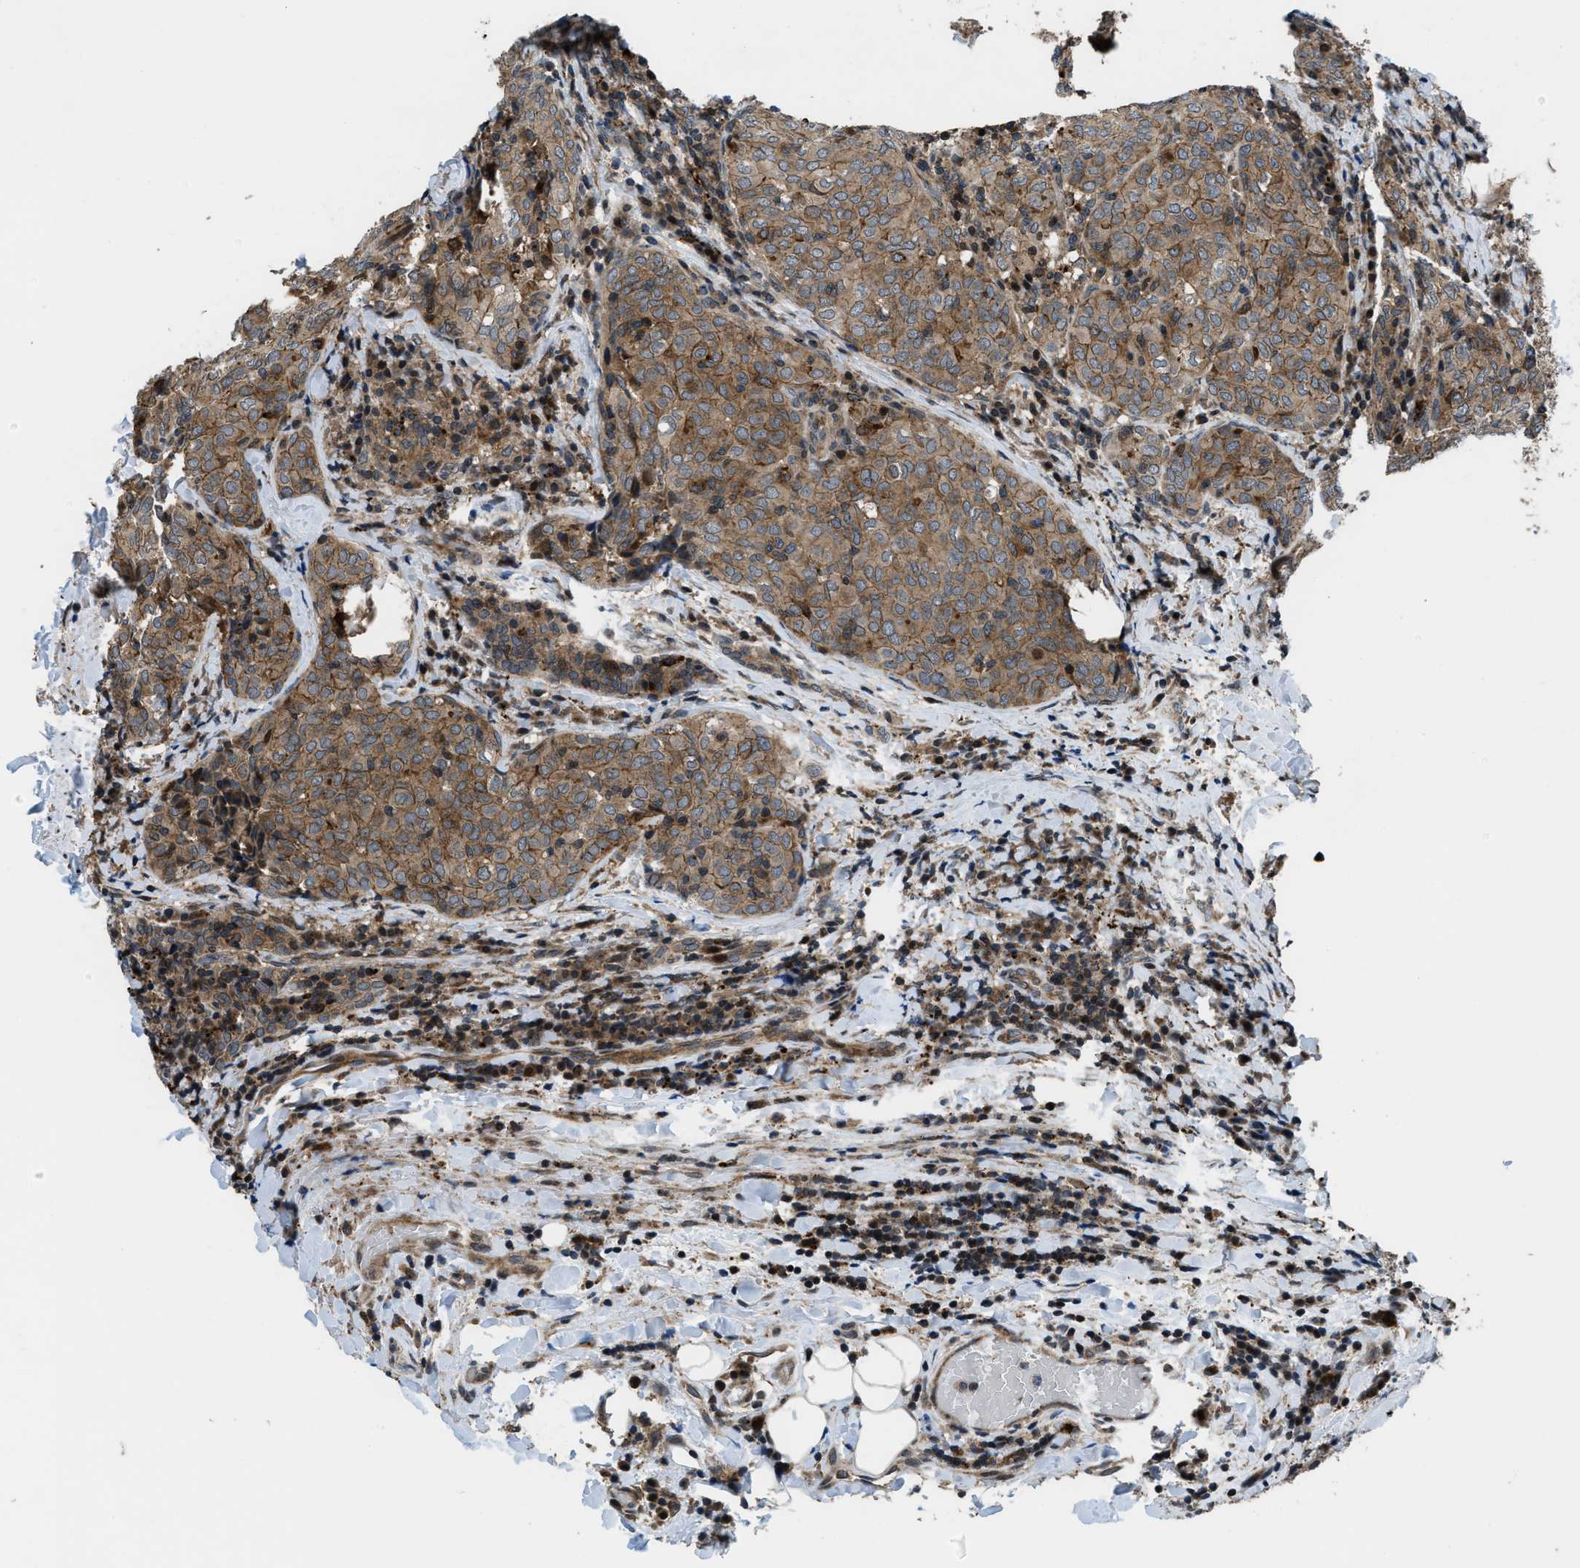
{"staining": {"intensity": "moderate", "quantity": ">75%", "location": "cytoplasmic/membranous"}, "tissue": "thyroid cancer", "cell_type": "Tumor cells", "image_type": "cancer", "snomed": [{"axis": "morphology", "description": "Normal tissue, NOS"}, {"axis": "morphology", "description": "Papillary adenocarcinoma, NOS"}, {"axis": "topography", "description": "Thyroid gland"}], "caption": "A photomicrograph of human thyroid cancer (papillary adenocarcinoma) stained for a protein shows moderate cytoplasmic/membranous brown staining in tumor cells.", "gene": "CTBS", "patient": {"sex": "female", "age": 30}}